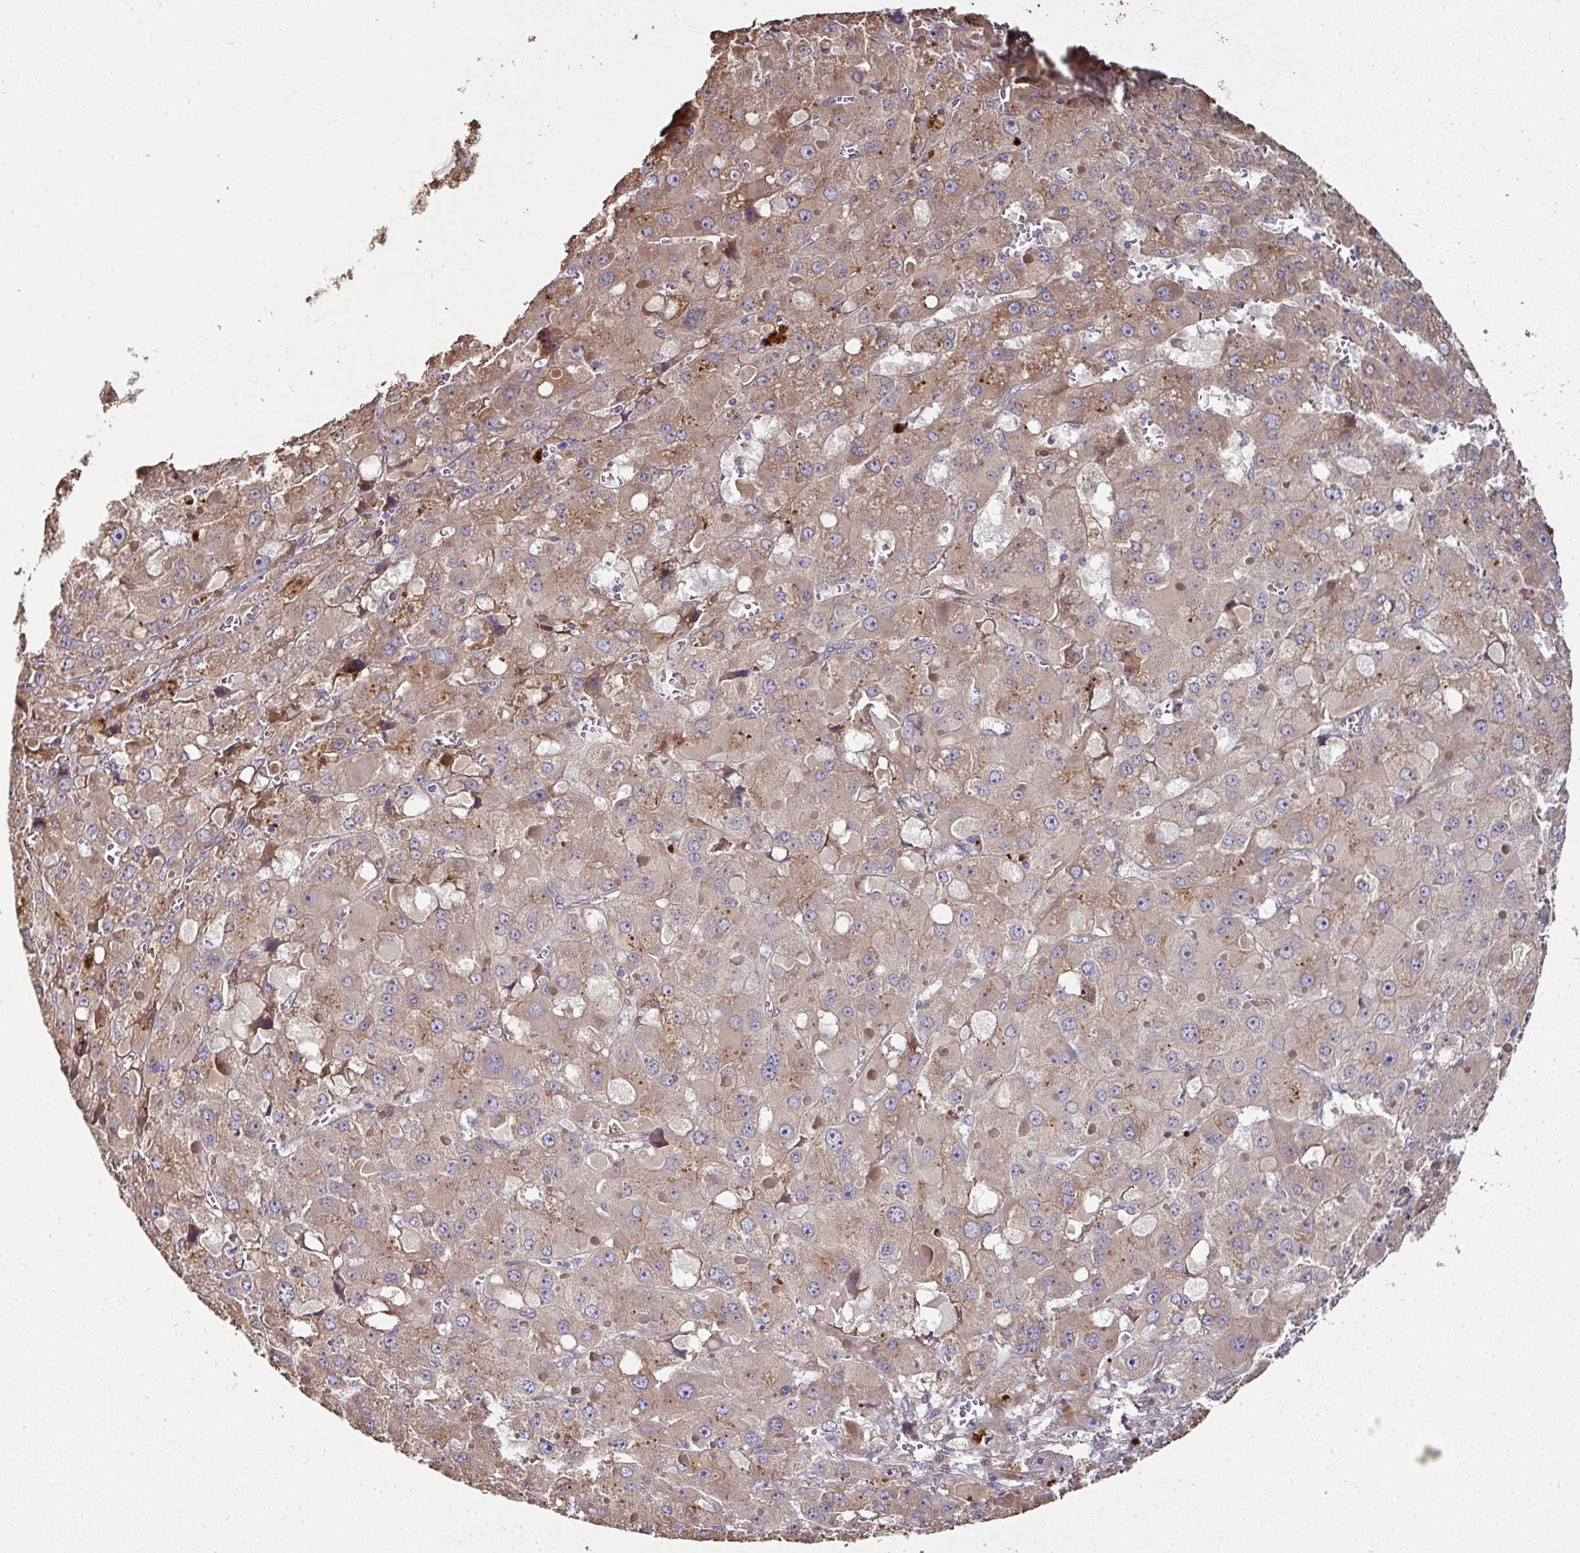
{"staining": {"intensity": "moderate", "quantity": ">75%", "location": "cytoplasmic/membranous"}, "tissue": "liver cancer", "cell_type": "Tumor cells", "image_type": "cancer", "snomed": [{"axis": "morphology", "description": "Carcinoma, Hepatocellular, NOS"}, {"axis": "topography", "description": "Liver"}], "caption": "Liver hepatocellular carcinoma tissue reveals moderate cytoplasmic/membranous expression in about >75% of tumor cells", "gene": "CTDSP2", "patient": {"sex": "female", "age": 73}}